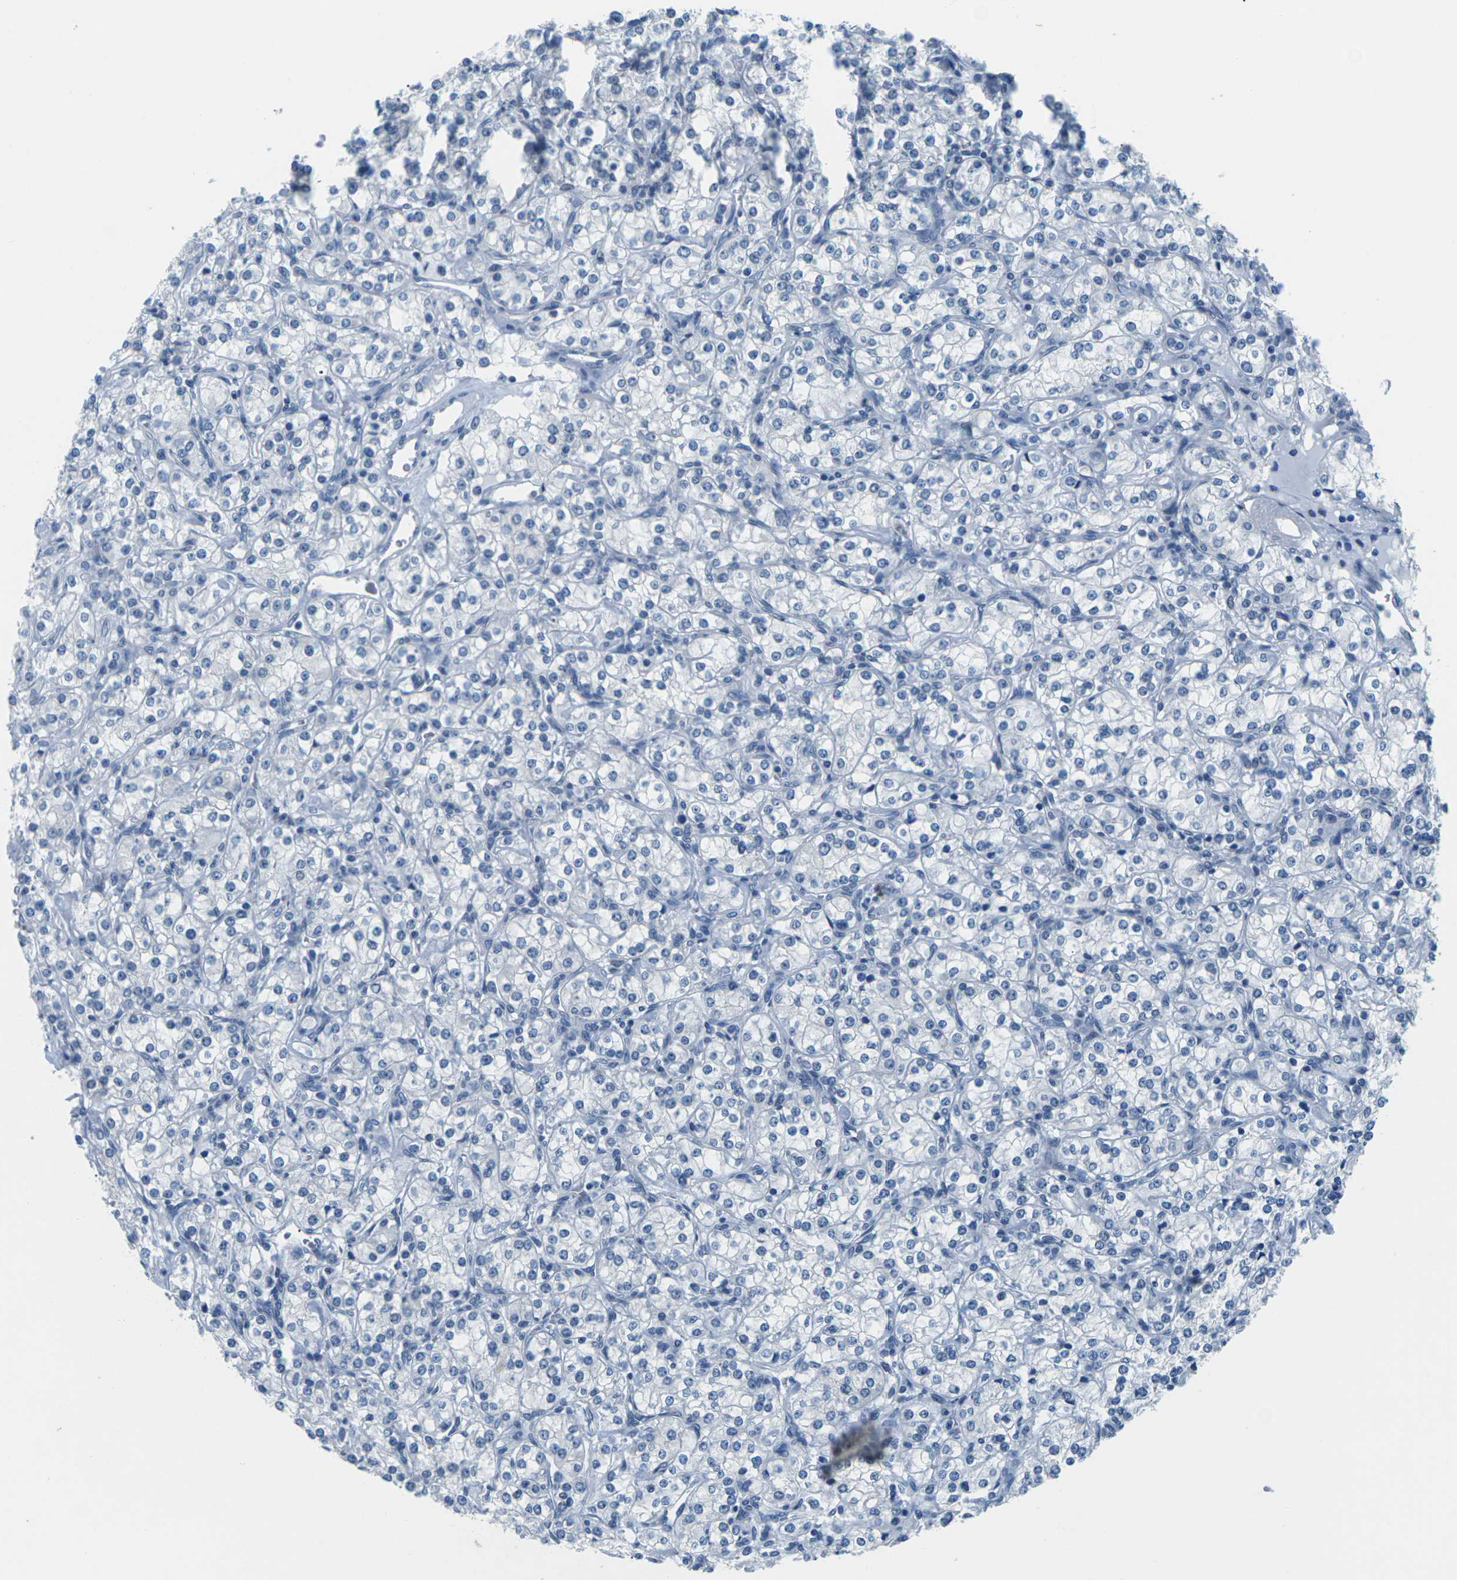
{"staining": {"intensity": "negative", "quantity": "none", "location": "none"}, "tissue": "renal cancer", "cell_type": "Tumor cells", "image_type": "cancer", "snomed": [{"axis": "morphology", "description": "Adenocarcinoma, NOS"}, {"axis": "topography", "description": "Kidney"}], "caption": "An IHC histopathology image of adenocarcinoma (renal) is shown. There is no staining in tumor cells of adenocarcinoma (renal). (DAB (3,3'-diaminobenzidine) immunohistochemistry, high magnification).", "gene": "UMOD", "patient": {"sex": "male", "age": 77}}